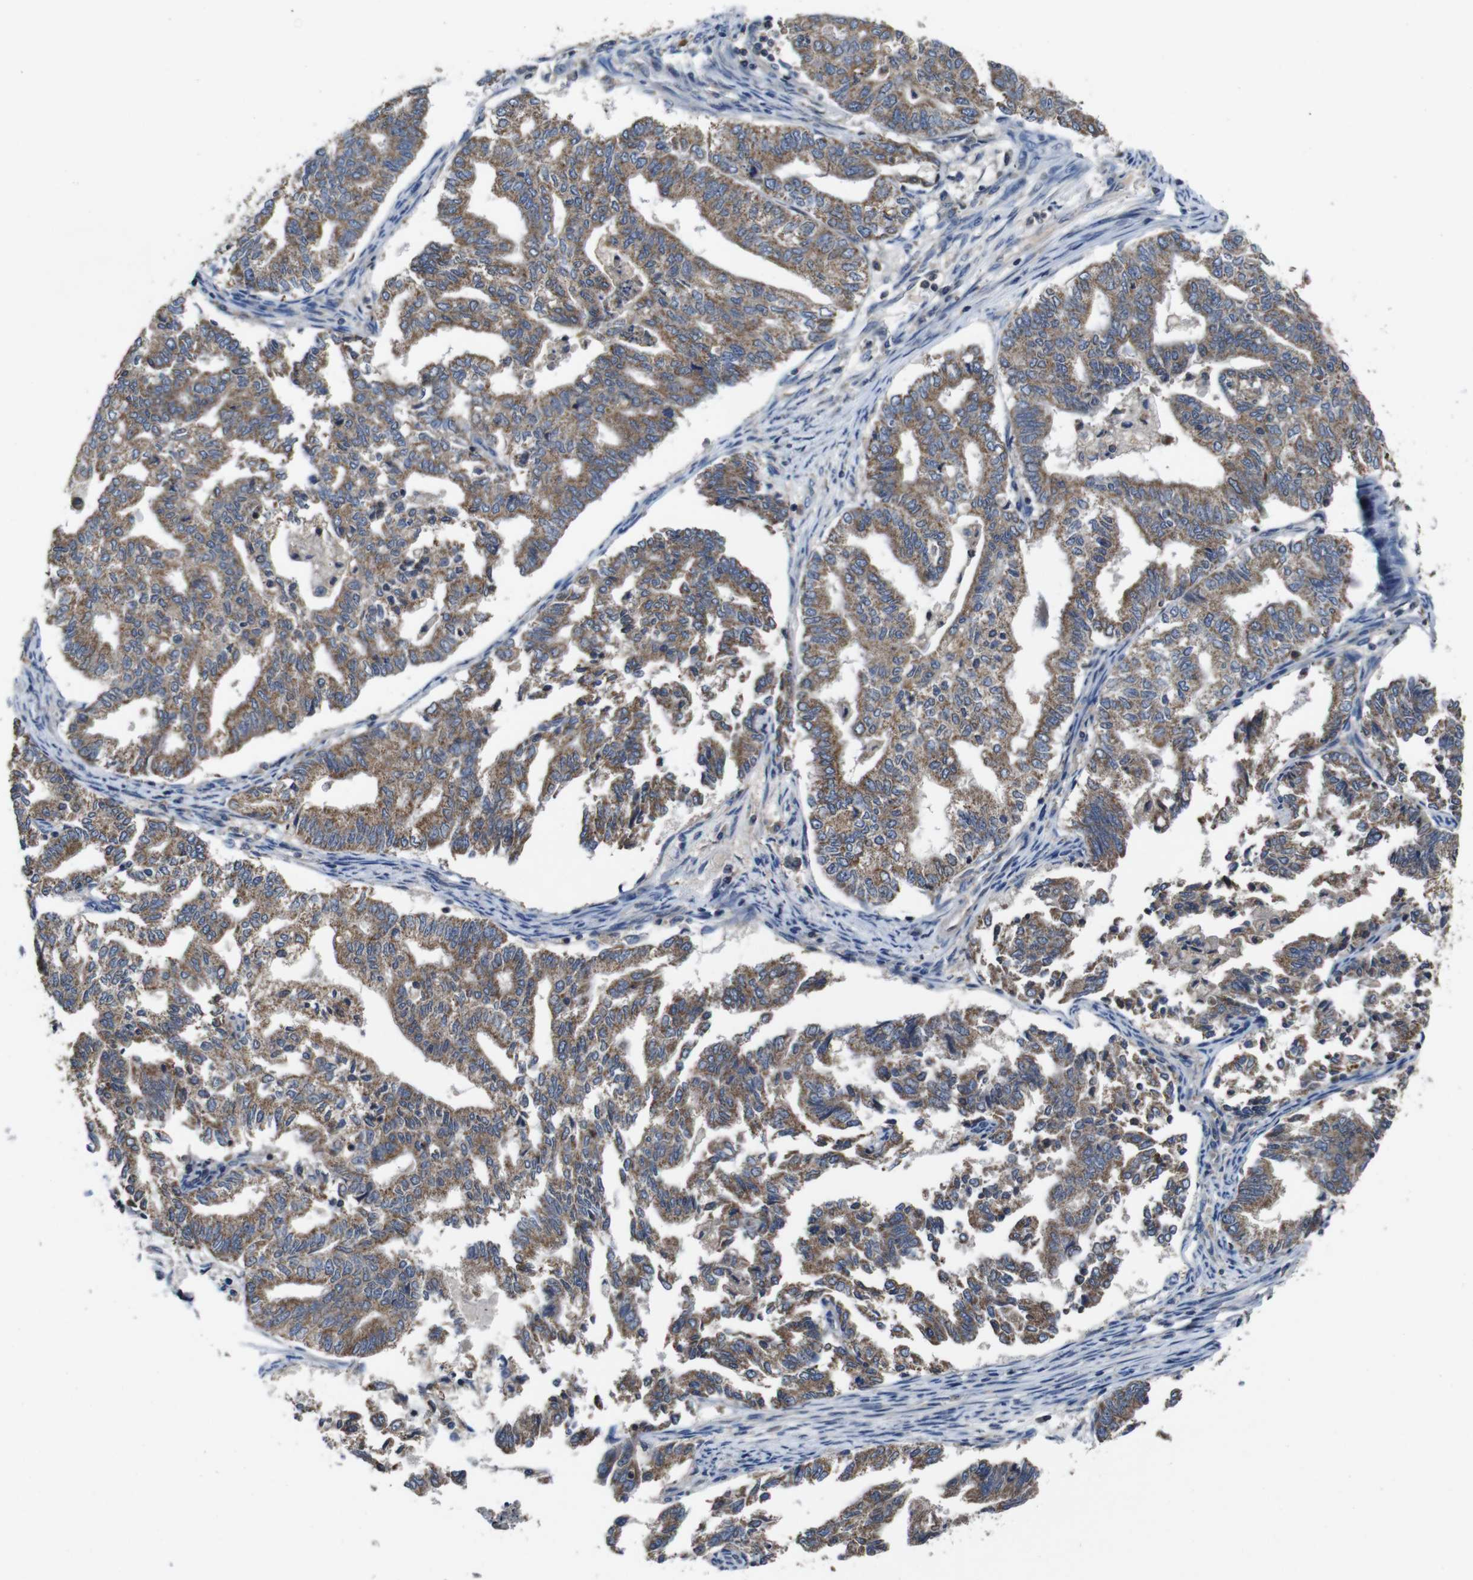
{"staining": {"intensity": "moderate", "quantity": ">75%", "location": "cytoplasmic/membranous"}, "tissue": "endometrial cancer", "cell_type": "Tumor cells", "image_type": "cancer", "snomed": [{"axis": "morphology", "description": "Adenocarcinoma, NOS"}, {"axis": "topography", "description": "Endometrium"}], "caption": "DAB immunohistochemical staining of human adenocarcinoma (endometrial) displays moderate cytoplasmic/membranous protein staining in about >75% of tumor cells. Using DAB (3,3'-diaminobenzidine) (brown) and hematoxylin (blue) stains, captured at high magnification using brightfield microscopy.", "gene": "GLIPR1", "patient": {"sex": "female", "age": 79}}